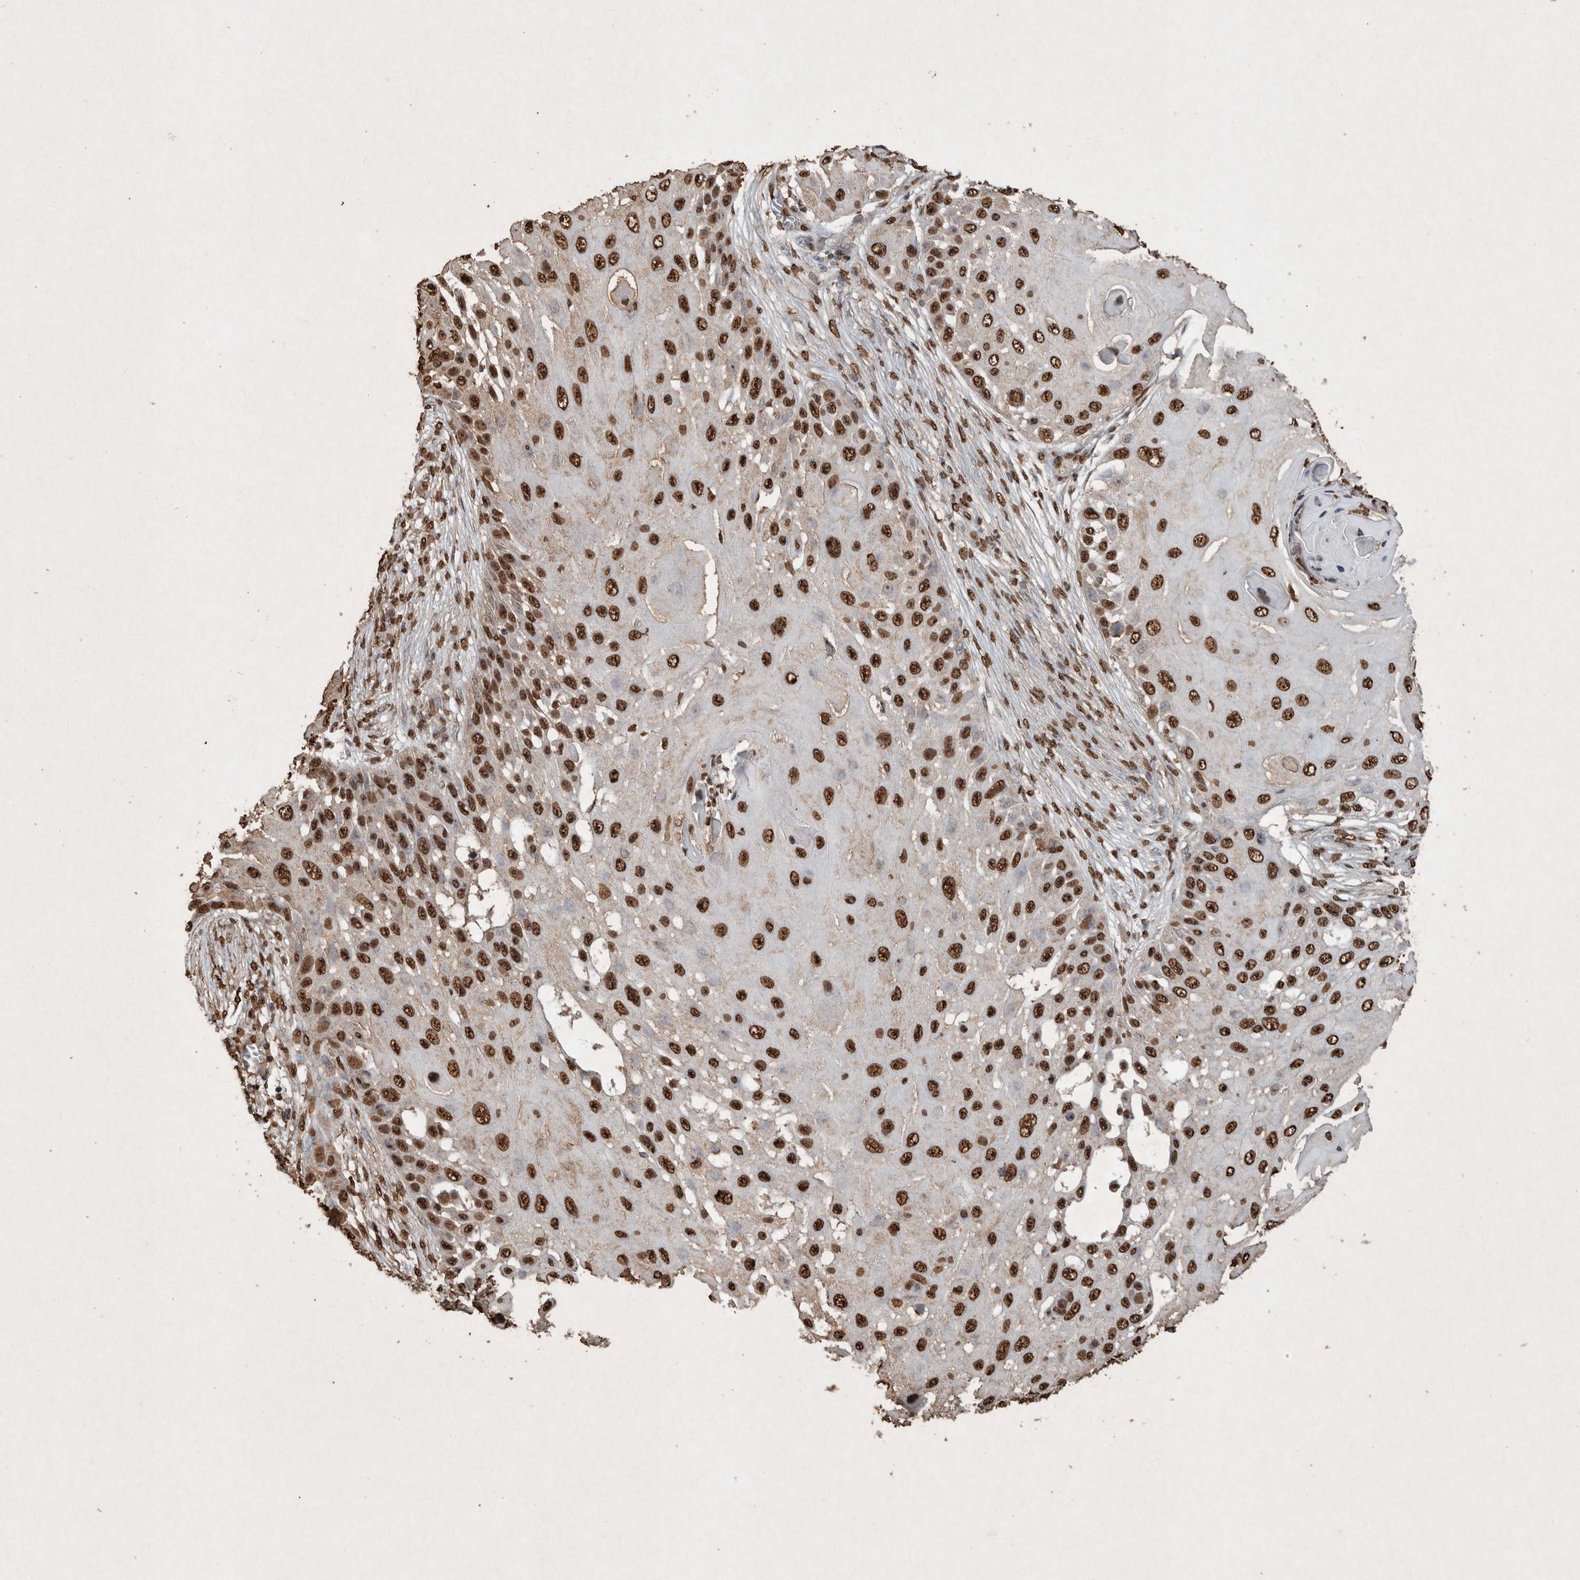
{"staining": {"intensity": "strong", "quantity": ">75%", "location": "nuclear"}, "tissue": "skin cancer", "cell_type": "Tumor cells", "image_type": "cancer", "snomed": [{"axis": "morphology", "description": "Squamous cell carcinoma, NOS"}, {"axis": "topography", "description": "Skin"}], "caption": "Immunohistochemistry (IHC) of skin cancer reveals high levels of strong nuclear expression in approximately >75% of tumor cells.", "gene": "FSTL3", "patient": {"sex": "female", "age": 44}}